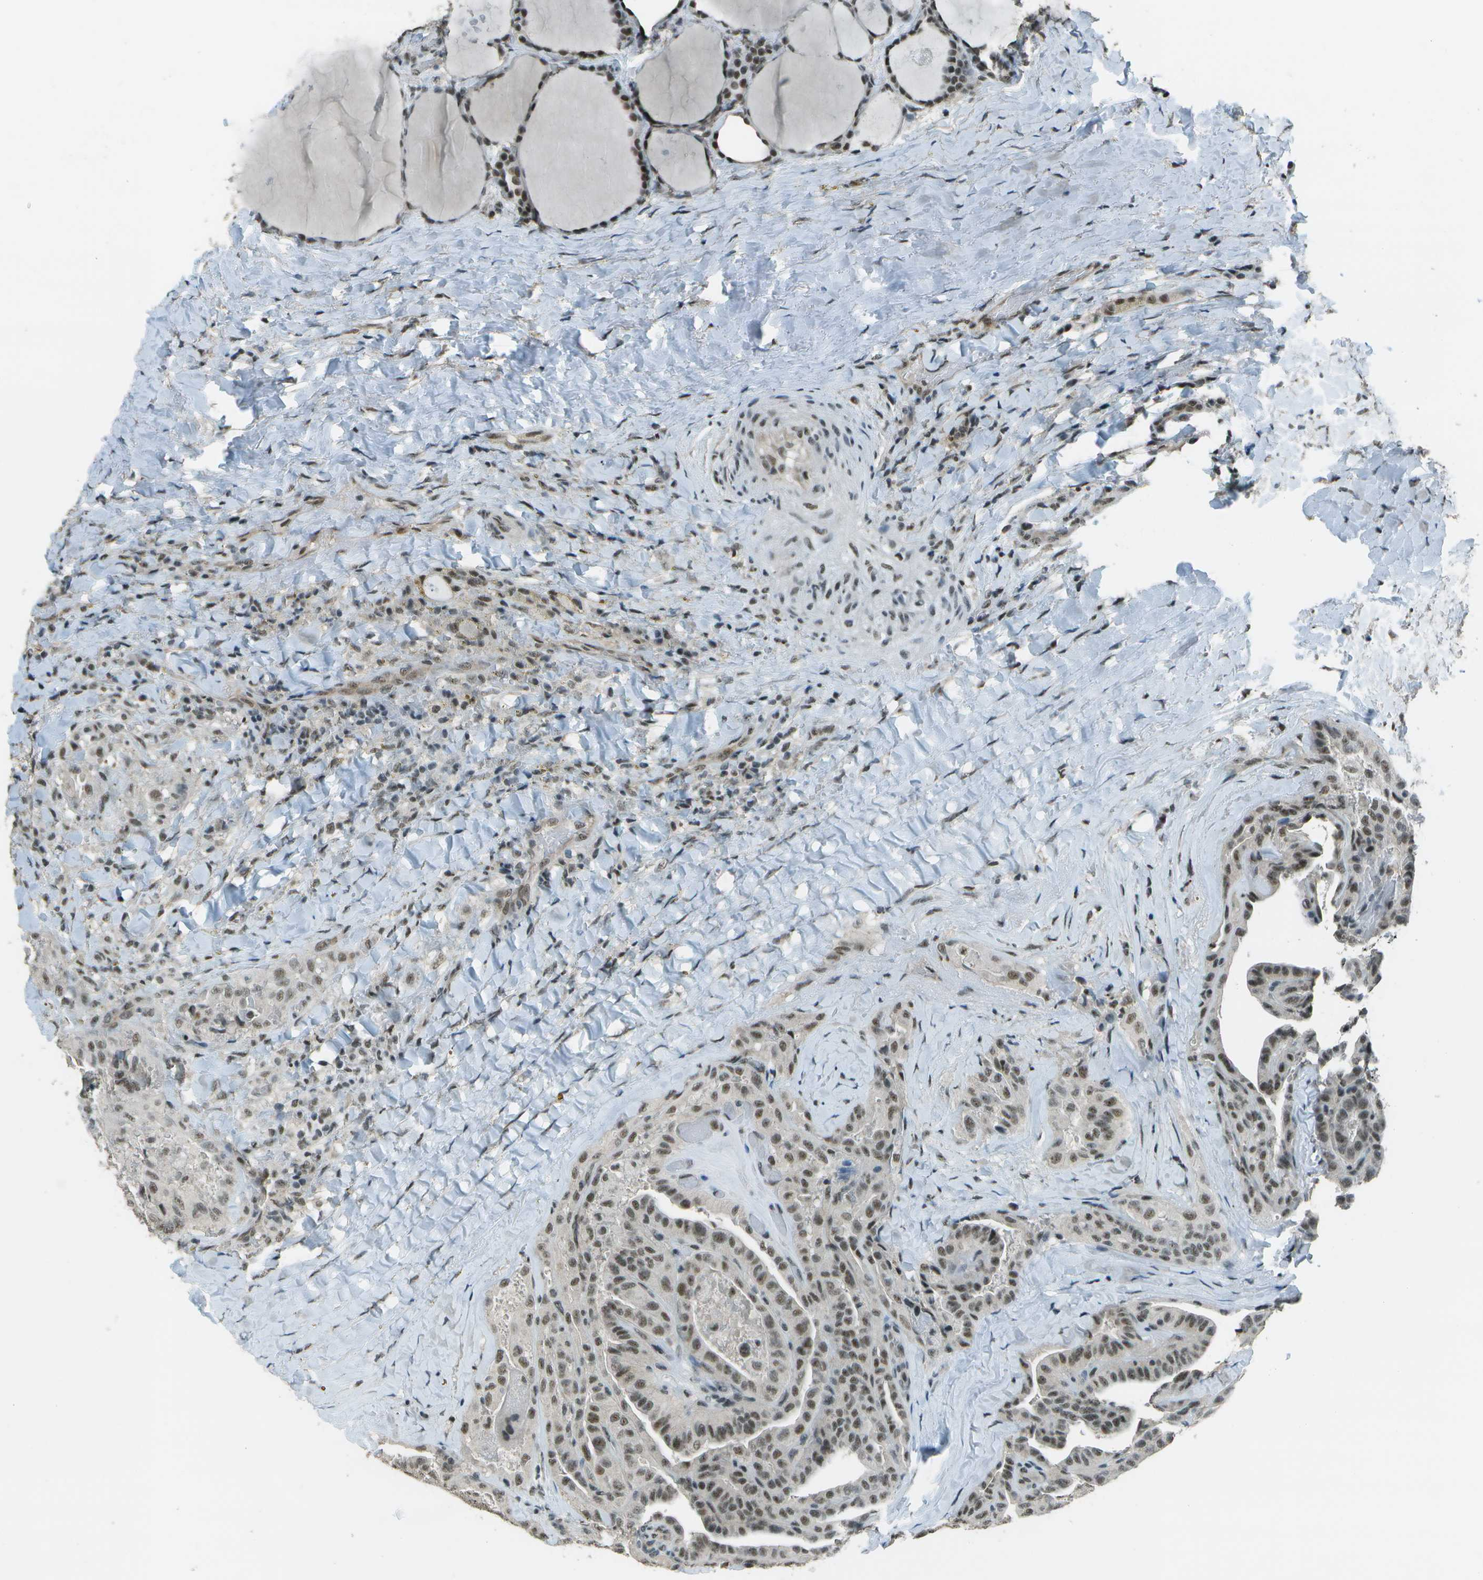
{"staining": {"intensity": "moderate", "quantity": ">75%", "location": "nuclear"}, "tissue": "thyroid cancer", "cell_type": "Tumor cells", "image_type": "cancer", "snomed": [{"axis": "morphology", "description": "Papillary adenocarcinoma, NOS"}, {"axis": "topography", "description": "Thyroid gland"}], "caption": "Immunohistochemical staining of thyroid cancer displays moderate nuclear protein expression in approximately >75% of tumor cells.", "gene": "DEPDC1", "patient": {"sex": "male", "age": 77}}